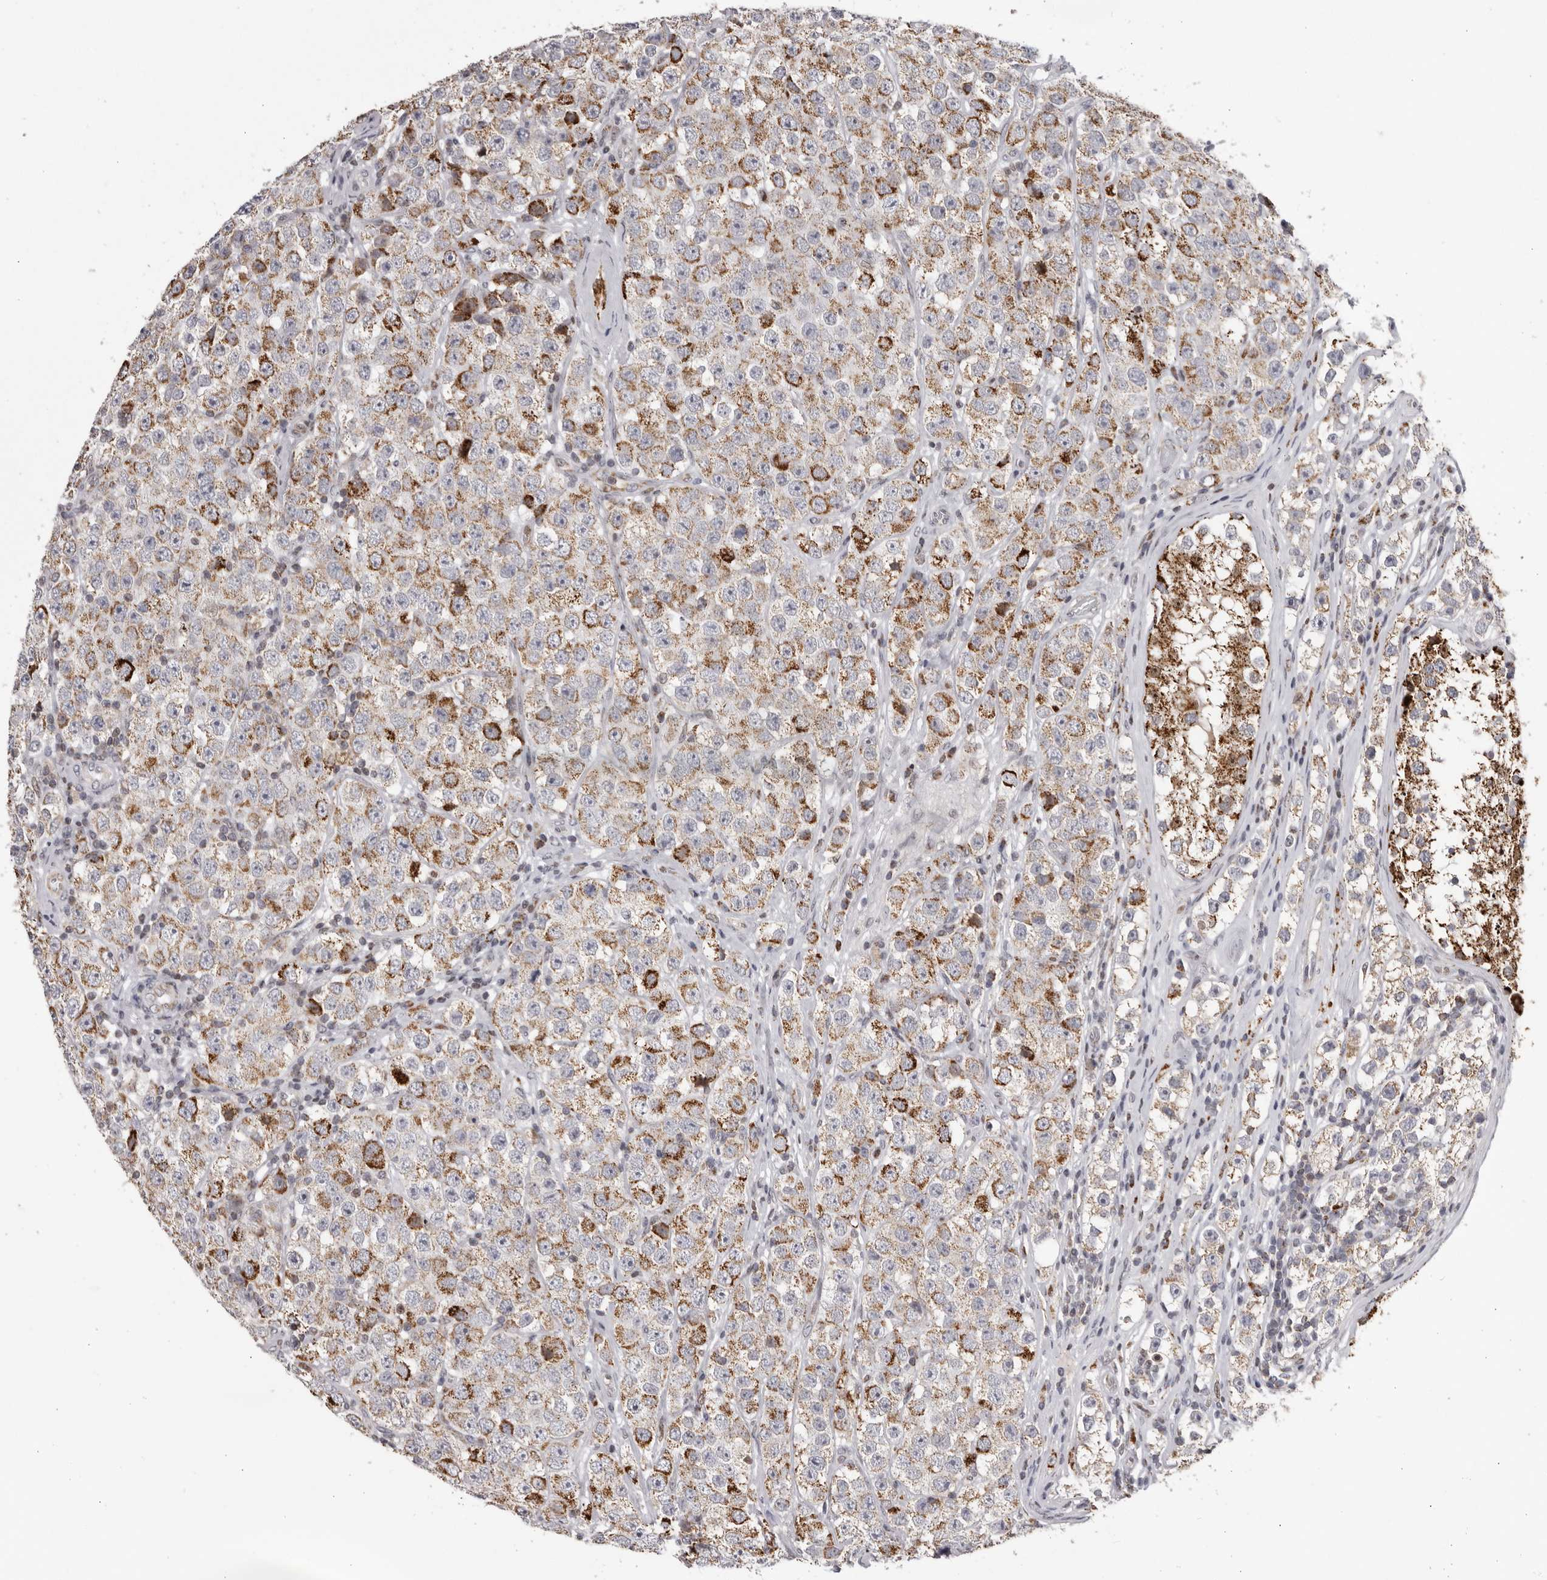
{"staining": {"intensity": "moderate", "quantity": "25%-75%", "location": "cytoplasmic/membranous"}, "tissue": "testis cancer", "cell_type": "Tumor cells", "image_type": "cancer", "snomed": [{"axis": "morphology", "description": "Seminoma, NOS"}, {"axis": "morphology", "description": "Carcinoma, Embryonal, NOS"}, {"axis": "topography", "description": "Testis"}], "caption": "Human testis cancer (embryonal carcinoma) stained with a brown dye demonstrates moderate cytoplasmic/membranous positive staining in about 25%-75% of tumor cells.", "gene": "C17orf99", "patient": {"sex": "male", "age": 28}}